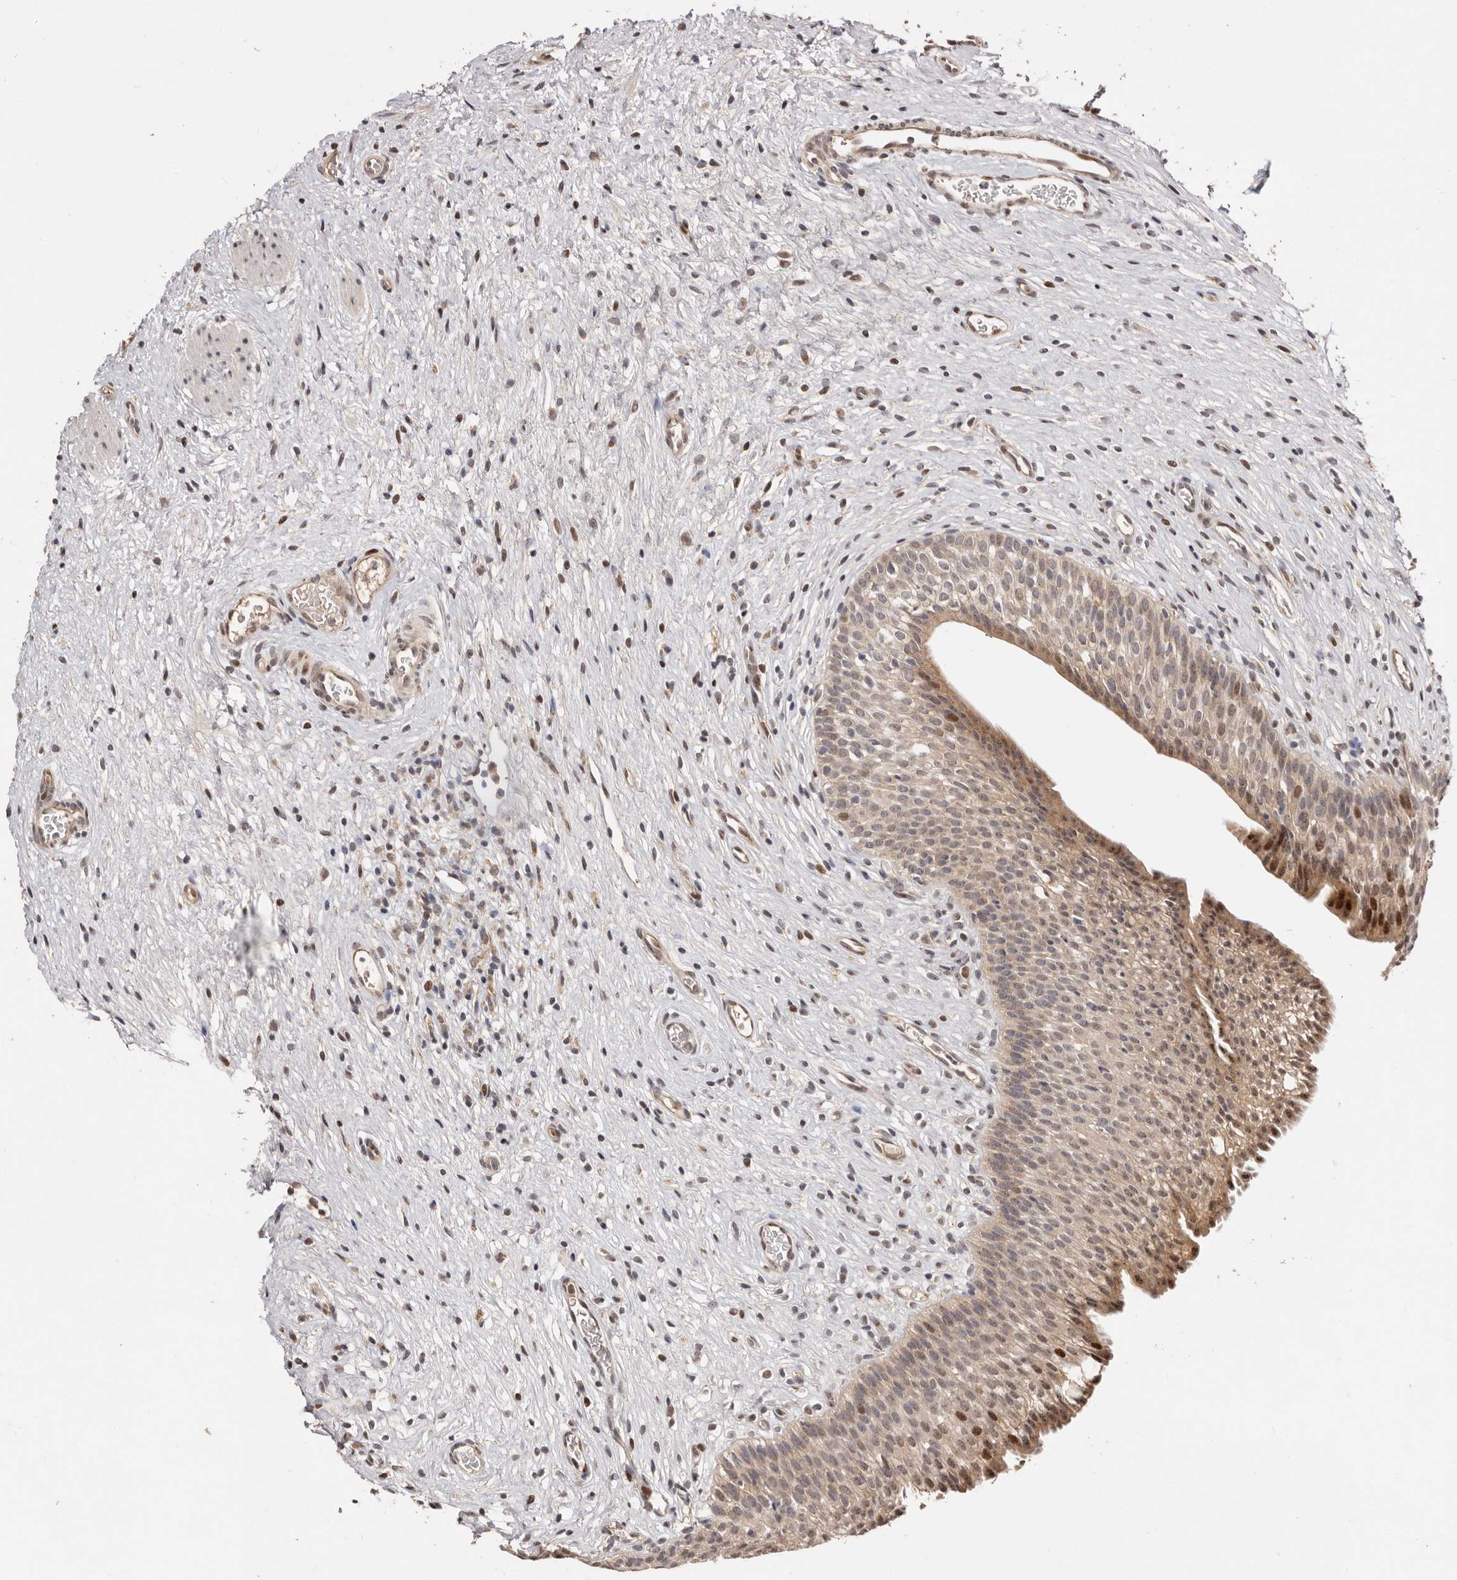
{"staining": {"intensity": "moderate", "quantity": "25%-75%", "location": "cytoplasmic/membranous,nuclear"}, "tissue": "urinary bladder", "cell_type": "Urothelial cells", "image_type": "normal", "snomed": [{"axis": "morphology", "description": "Normal tissue, NOS"}, {"axis": "topography", "description": "Urinary bladder"}], "caption": "IHC (DAB) staining of normal human urinary bladder shows moderate cytoplasmic/membranous,nuclear protein expression in about 25%-75% of urothelial cells.", "gene": "DOP1A", "patient": {"sex": "male", "age": 1}}